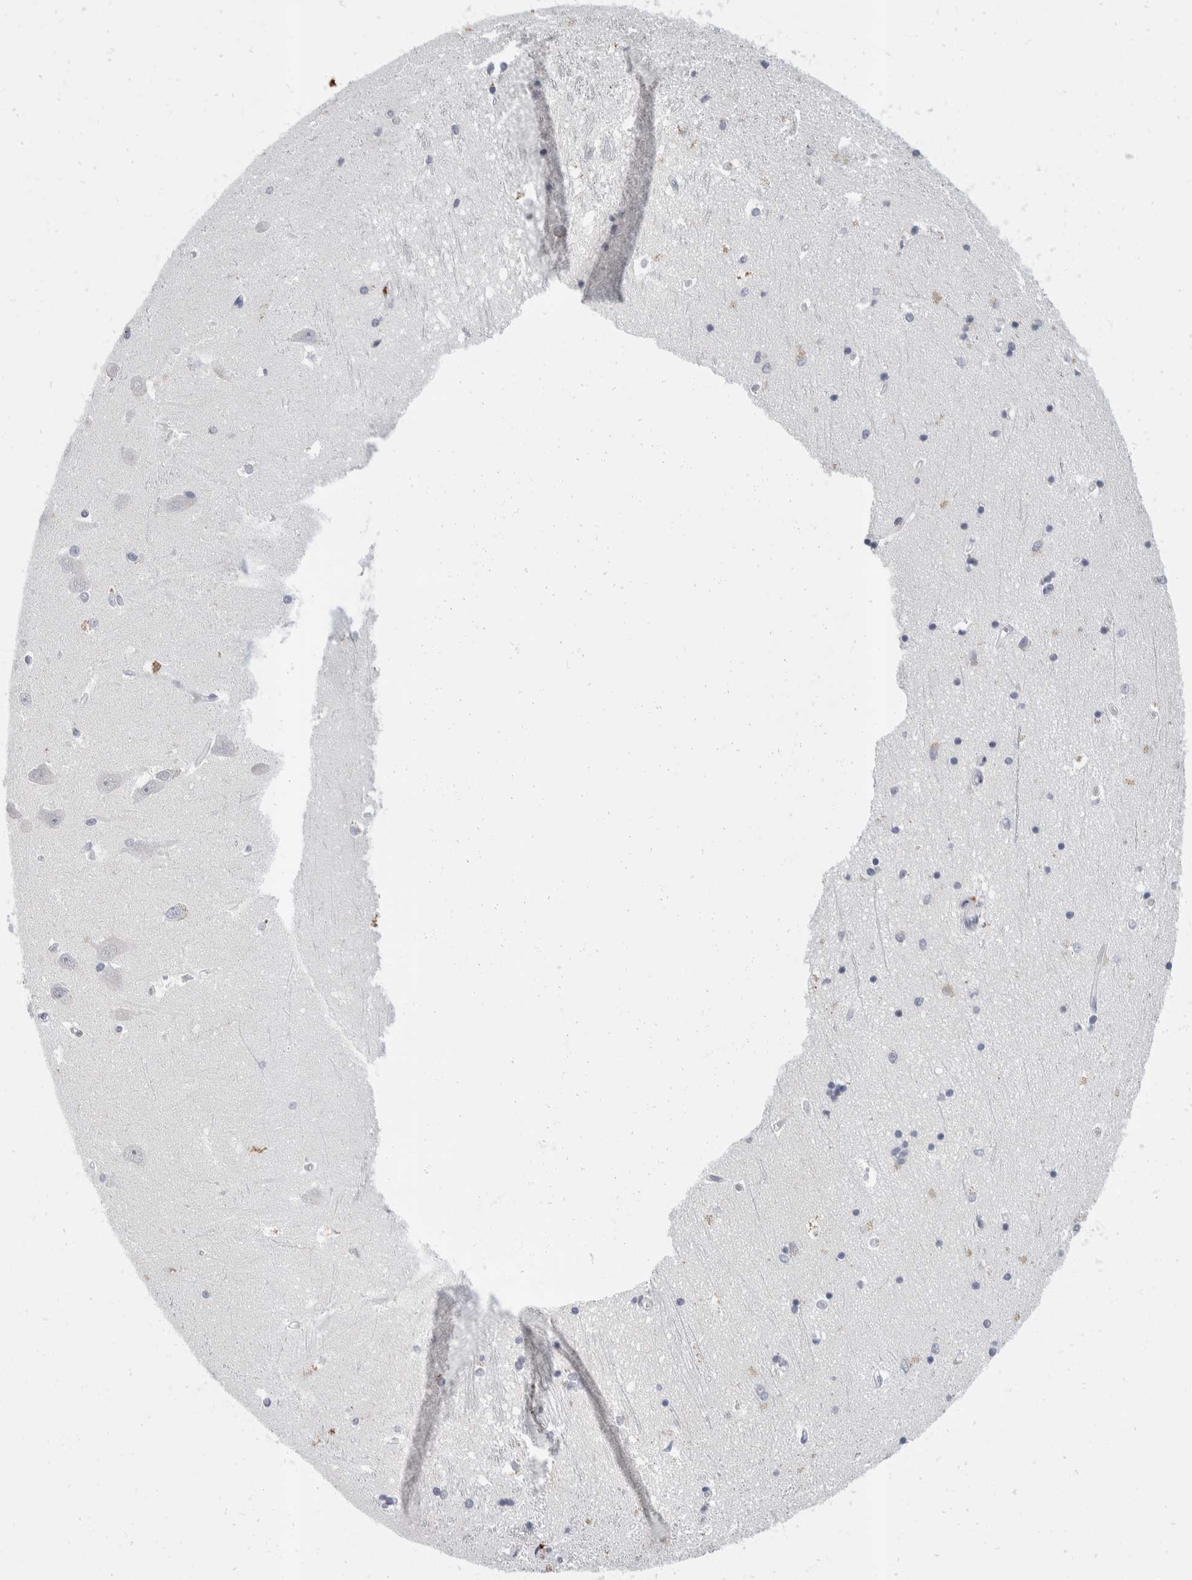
{"staining": {"intensity": "weak", "quantity": "<25%", "location": "cytoplasmic/membranous"}, "tissue": "hippocampus", "cell_type": "Neuronal cells", "image_type": "normal", "snomed": [{"axis": "morphology", "description": "Normal tissue, NOS"}, {"axis": "topography", "description": "Hippocampus"}], "caption": "Immunohistochemistry of unremarkable hippocampus displays no positivity in neuronal cells. The staining was performed using DAB (3,3'-diaminobenzidine) to visualize the protein expression in brown, while the nuclei were stained in blue with hematoxylin (Magnification: 20x).", "gene": "CATSPERD", "patient": {"sex": "male", "age": 45}}